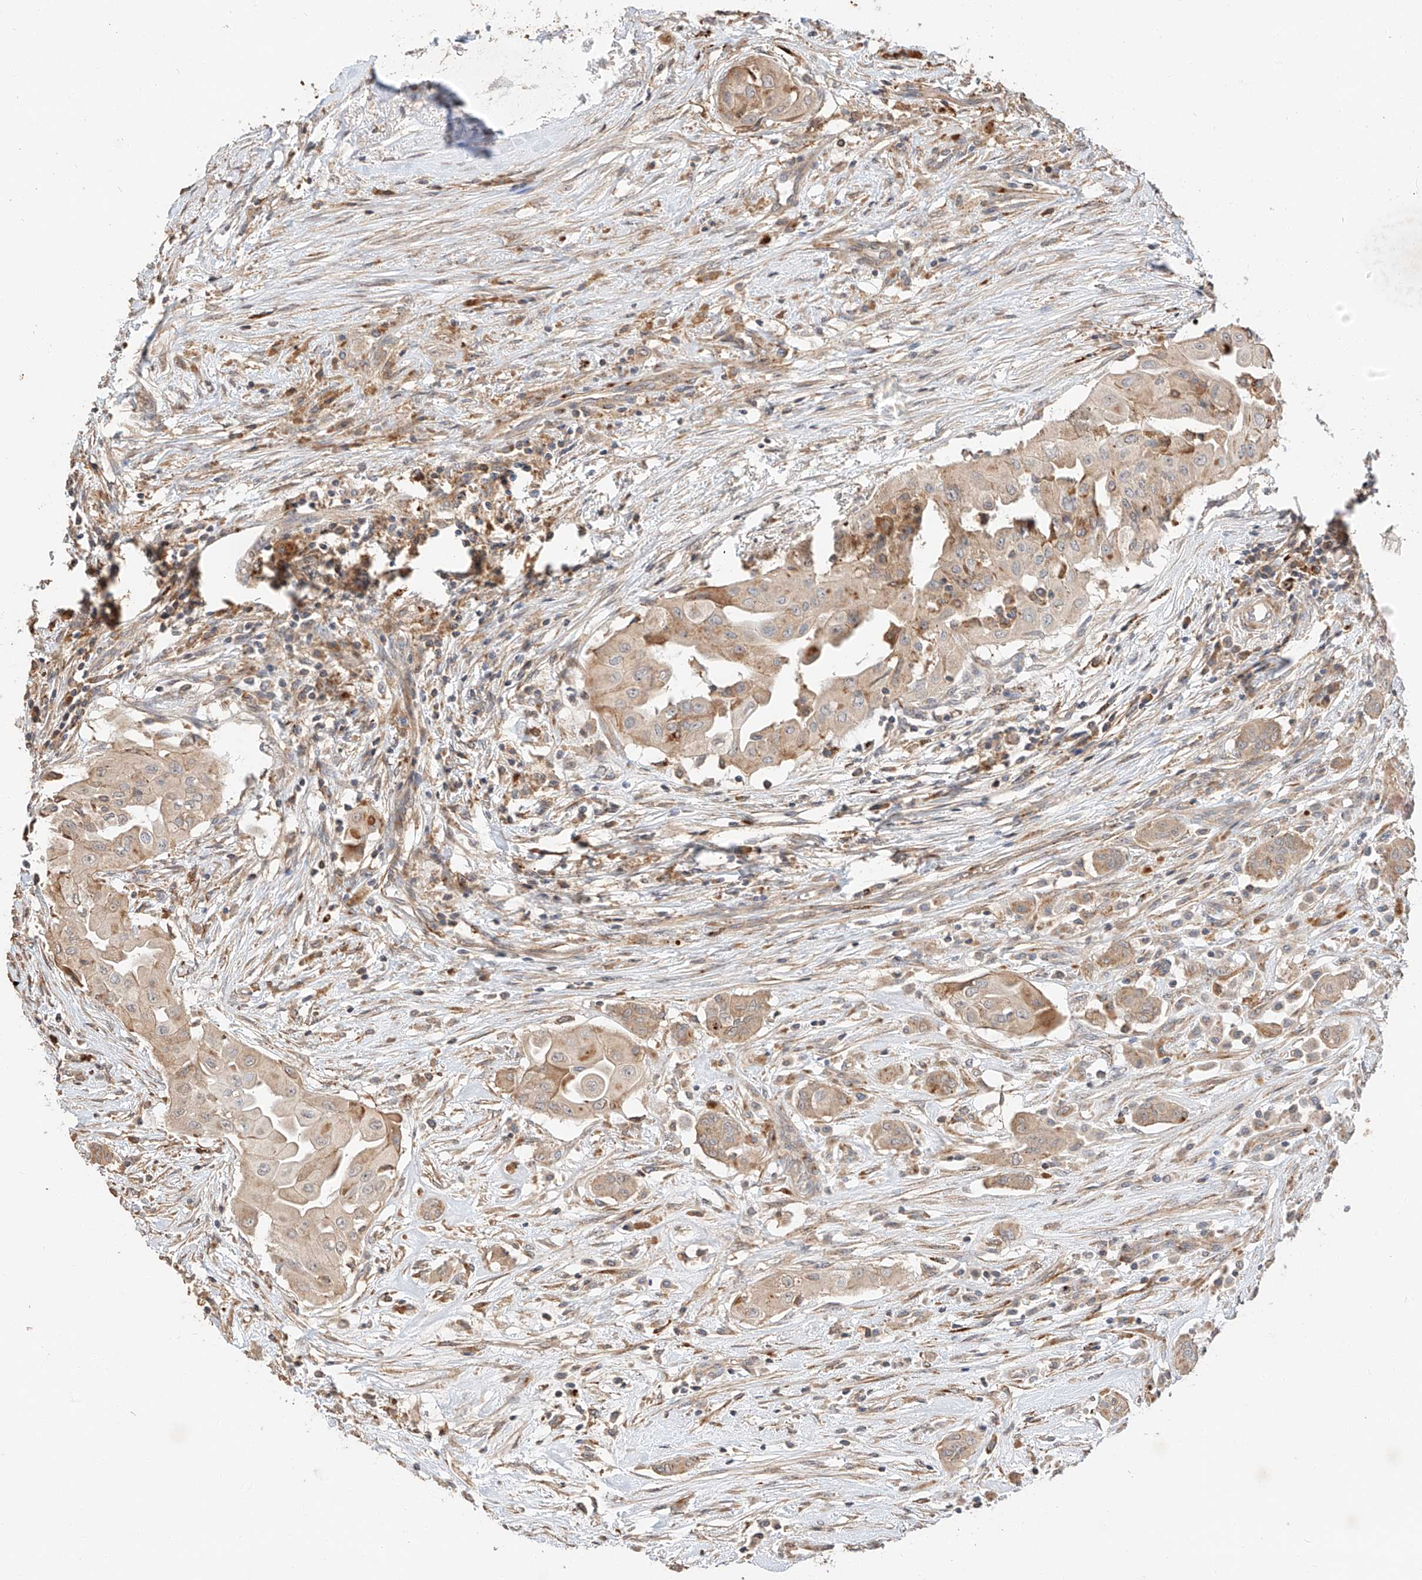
{"staining": {"intensity": "weak", "quantity": ">75%", "location": "cytoplasmic/membranous"}, "tissue": "thyroid cancer", "cell_type": "Tumor cells", "image_type": "cancer", "snomed": [{"axis": "morphology", "description": "Papillary adenocarcinoma, NOS"}, {"axis": "topography", "description": "Thyroid gland"}], "caption": "The photomicrograph exhibits staining of thyroid papillary adenocarcinoma, revealing weak cytoplasmic/membranous protein staining (brown color) within tumor cells.", "gene": "SUSD6", "patient": {"sex": "female", "age": 59}}